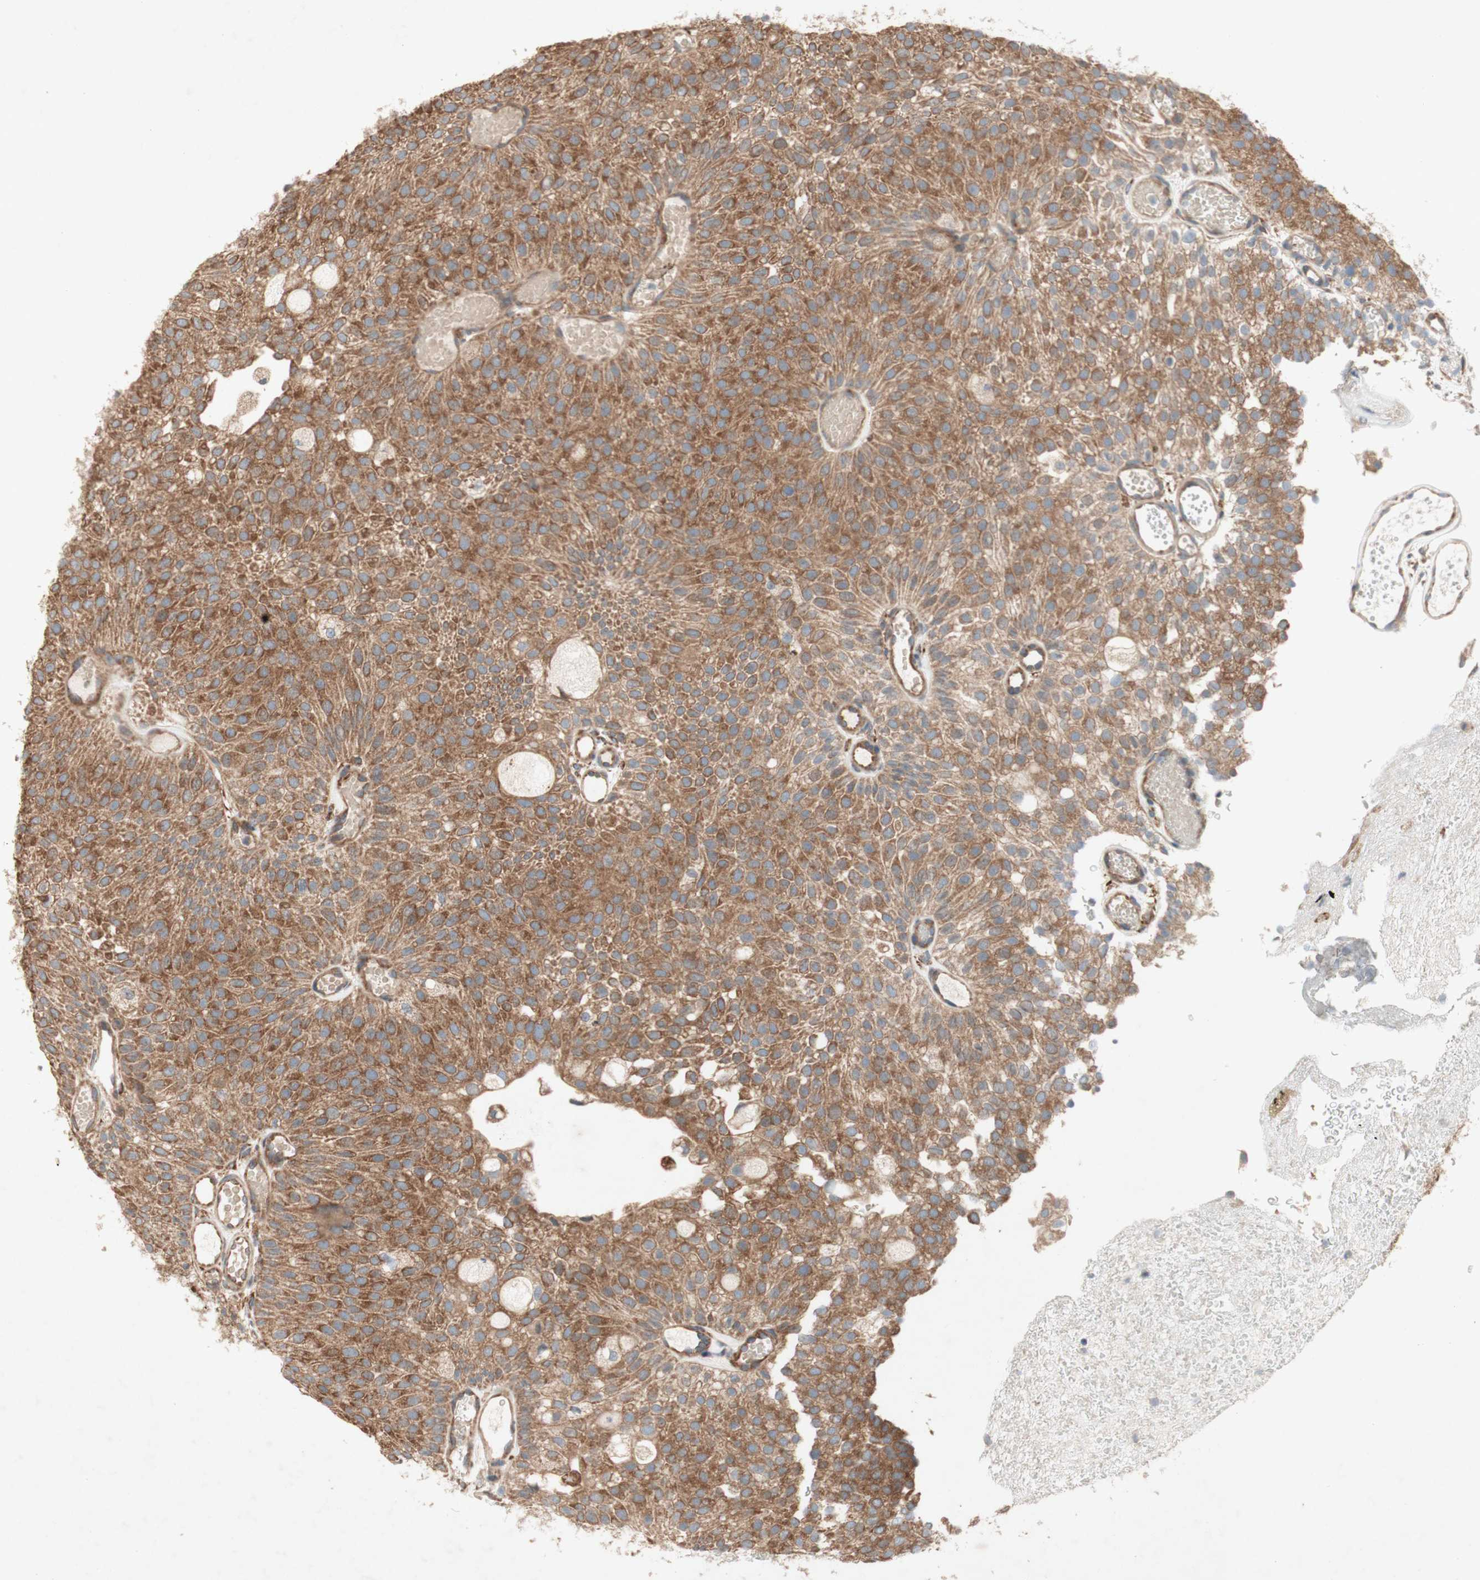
{"staining": {"intensity": "moderate", "quantity": ">75%", "location": "cytoplasmic/membranous"}, "tissue": "urothelial cancer", "cell_type": "Tumor cells", "image_type": "cancer", "snomed": [{"axis": "morphology", "description": "Urothelial carcinoma, Low grade"}, {"axis": "topography", "description": "Urinary bladder"}], "caption": "Immunohistochemistry (IHC) (DAB) staining of human urothelial cancer demonstrates moderate cytoplasmic/membranous protein staining in about >75% of tumor cells.", "gene": "SOCS2", "patient": {"sex": "male", "age": 78}}